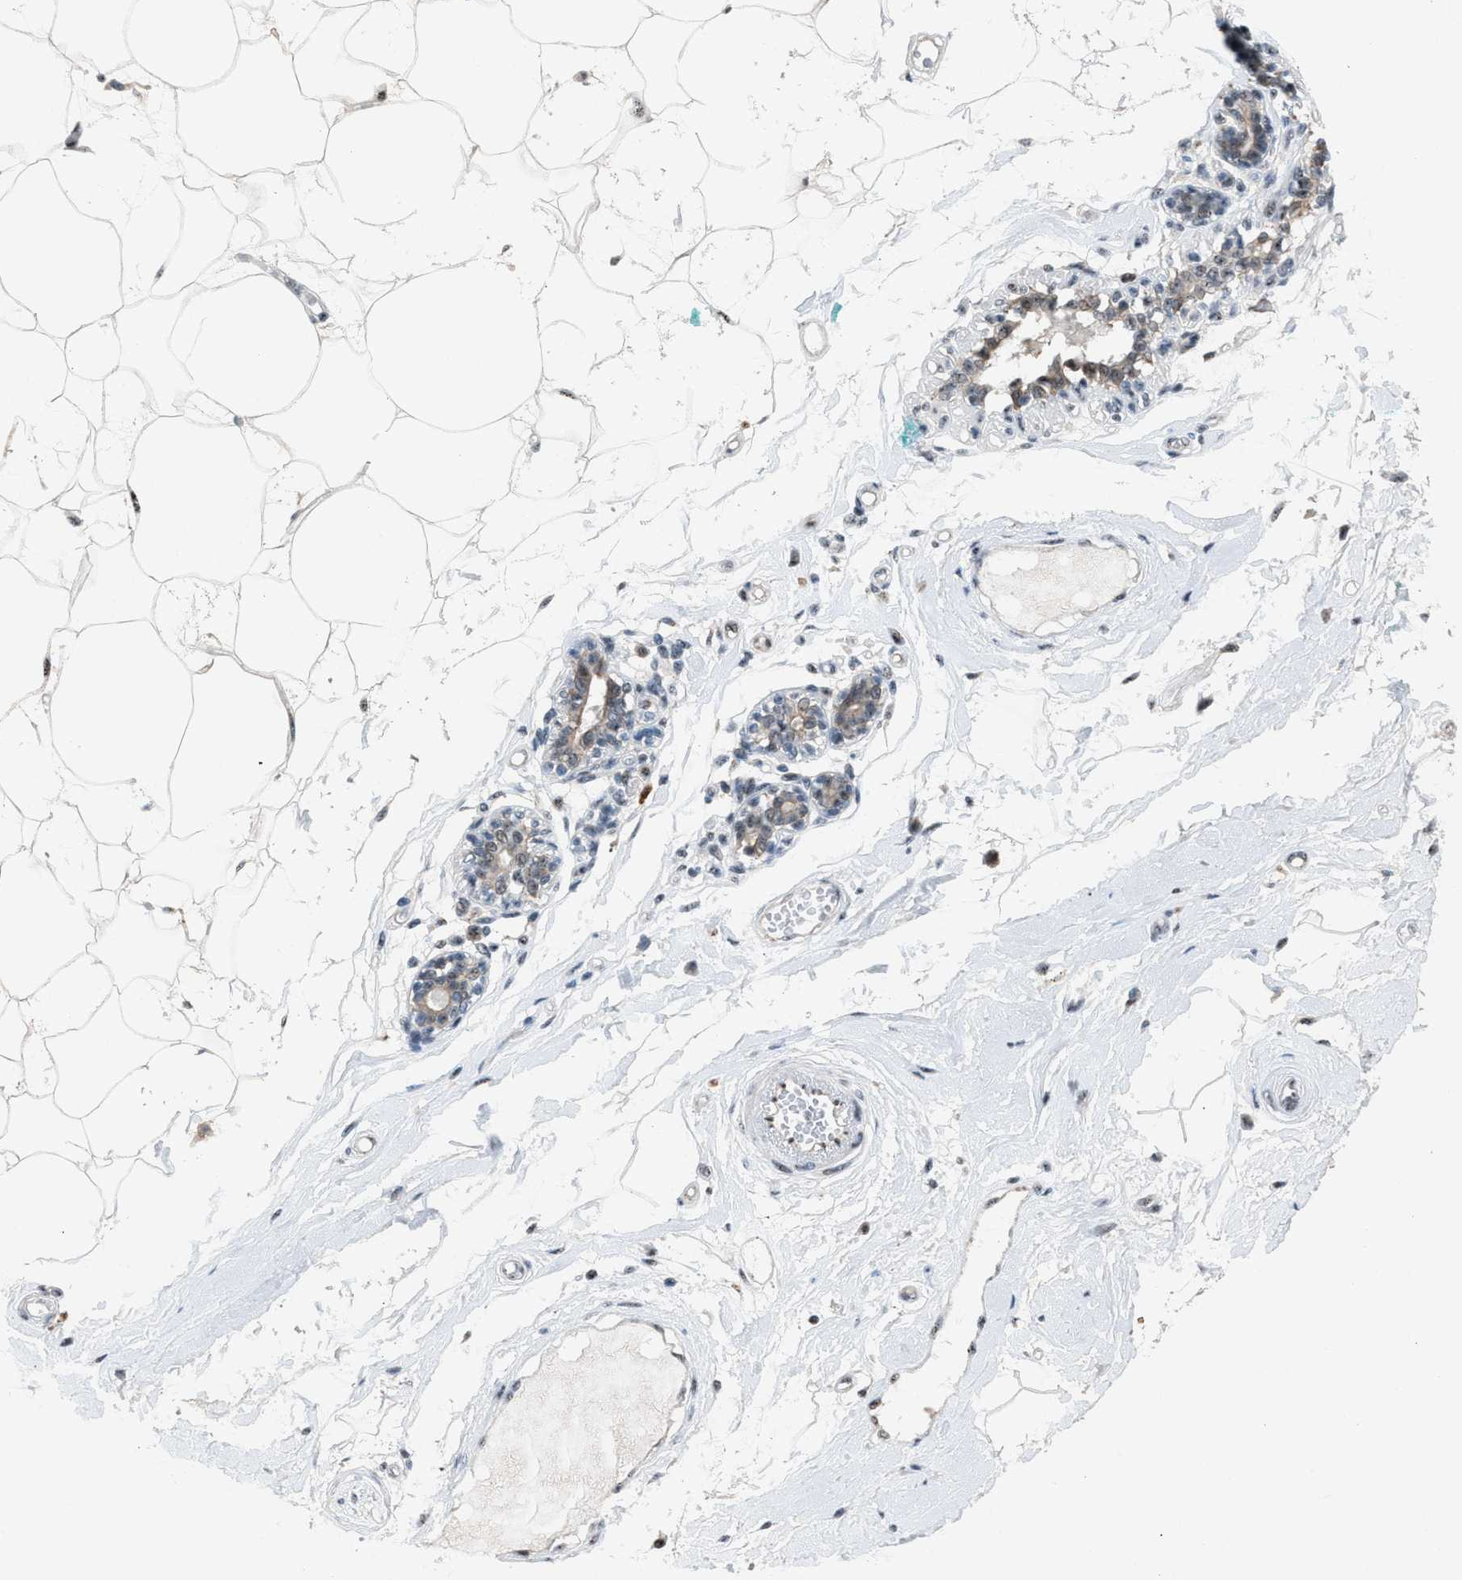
{"staining": {"intensity": "negative", "quantity": "none", "location": "none"}, "tissue": "breast", "cell_type": "Adipocytes", "image_type": "normal", "snomed": [{"axis": "morphology", "description": "Normal tissue, NOS"}, {"axis": "morphology", "description": "Lobular carcinoma"}, {"axis": "topography", "description": "Breast"}], "caption": "Protein analysis of benign breast reveals no significant expression in adipocytes.", "gene": "CENPP", "patient": {"sex": "female", "age": 59}}